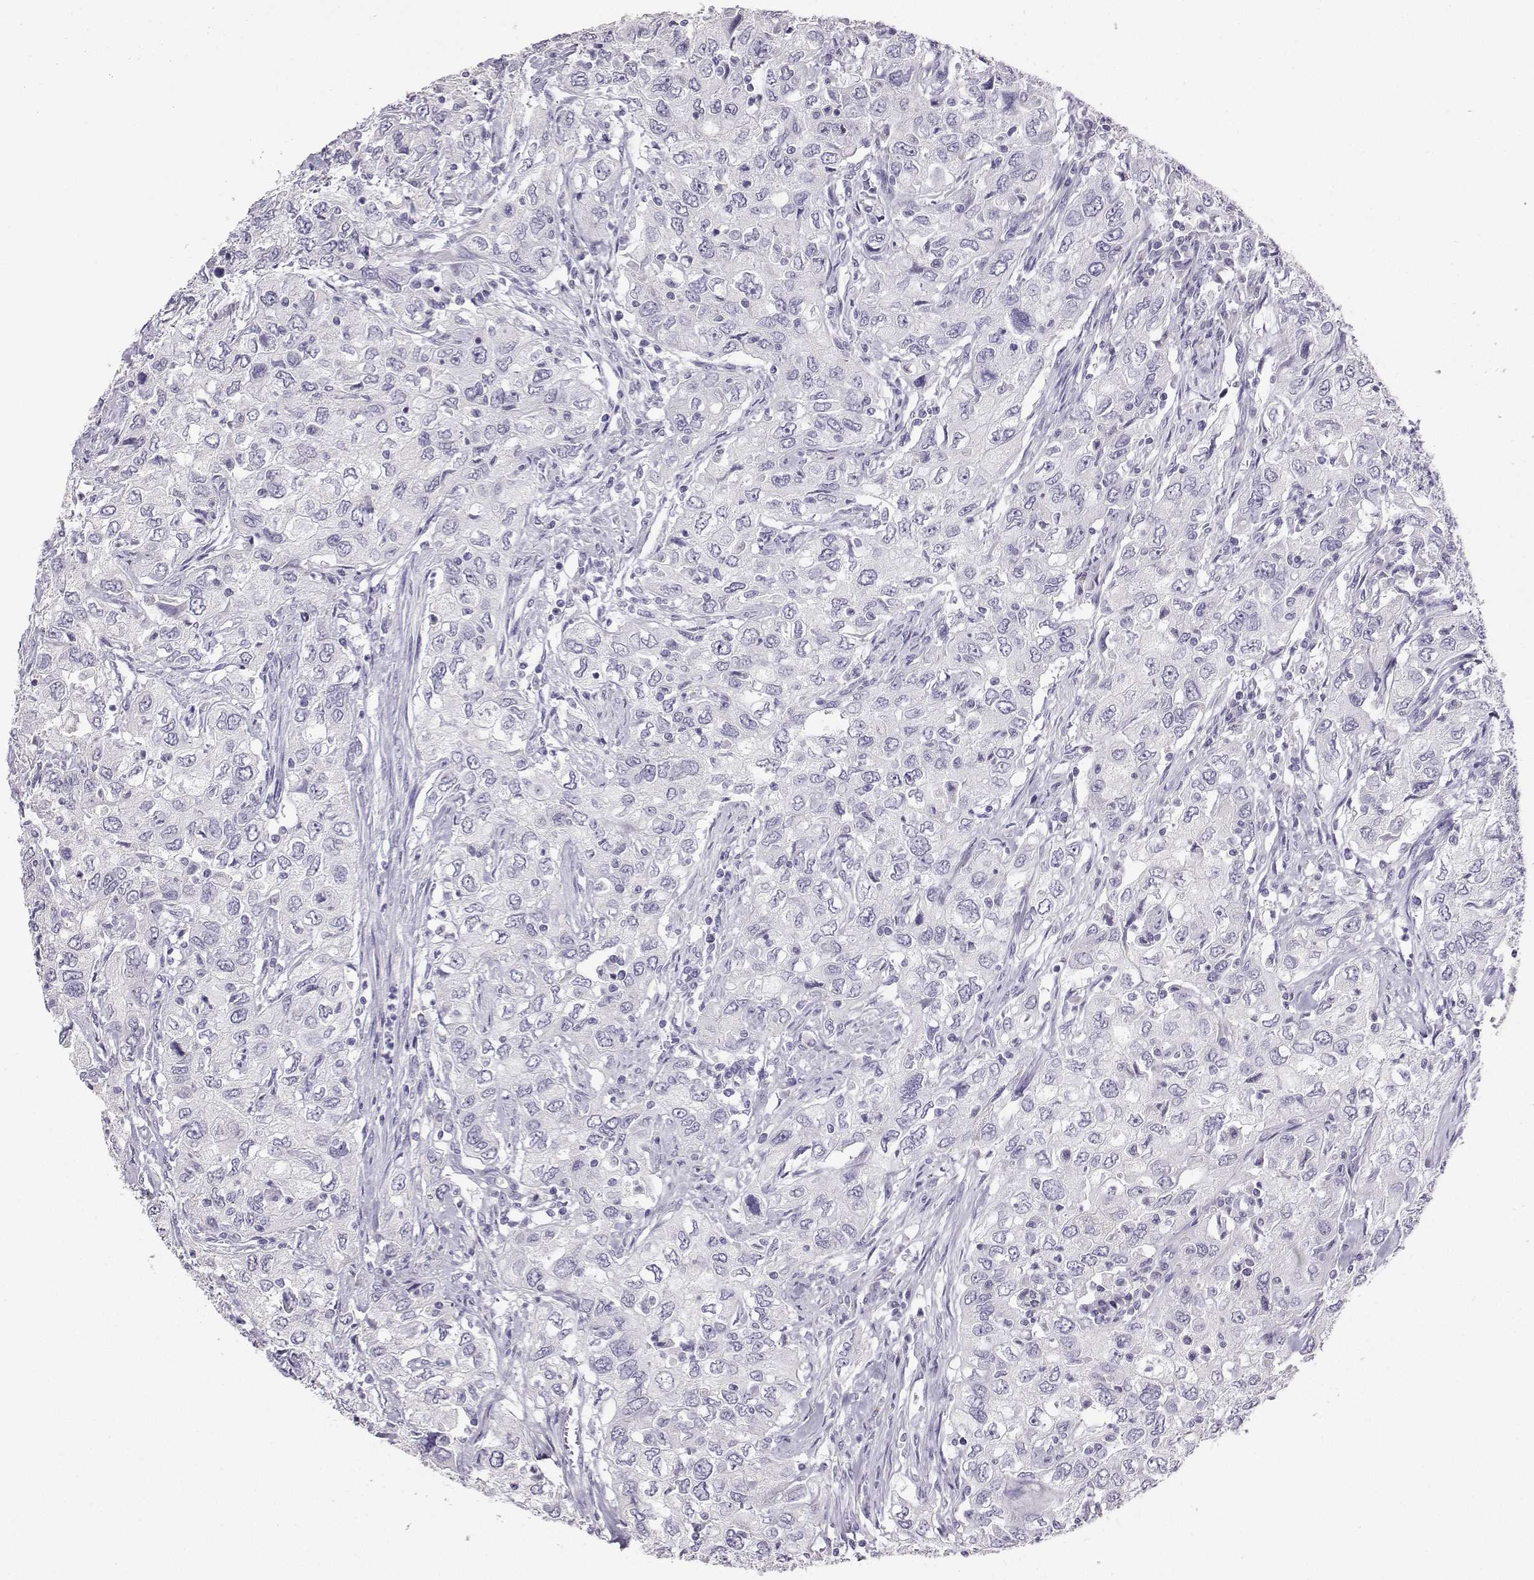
{"staining": {"intensity": "negative", "quantity": "none", "location": "none"}, "tissue": "urothelial cancer", "cell_type": "Tumor cells", "image_type": "cancer", "snomed": [{"axis": "morphology", "description": "Urothelial carcinoma, High grade"}, {"axis": "topography", "description": "Urinary bladder"}], "caption": "High power microscopy image of an immunohistochemistry (IHC) image of urothelial cancer, revealing no significant positivity in tumor cells.", "gene": "AVP", "patient": {"sex": "male", "age": 76}}